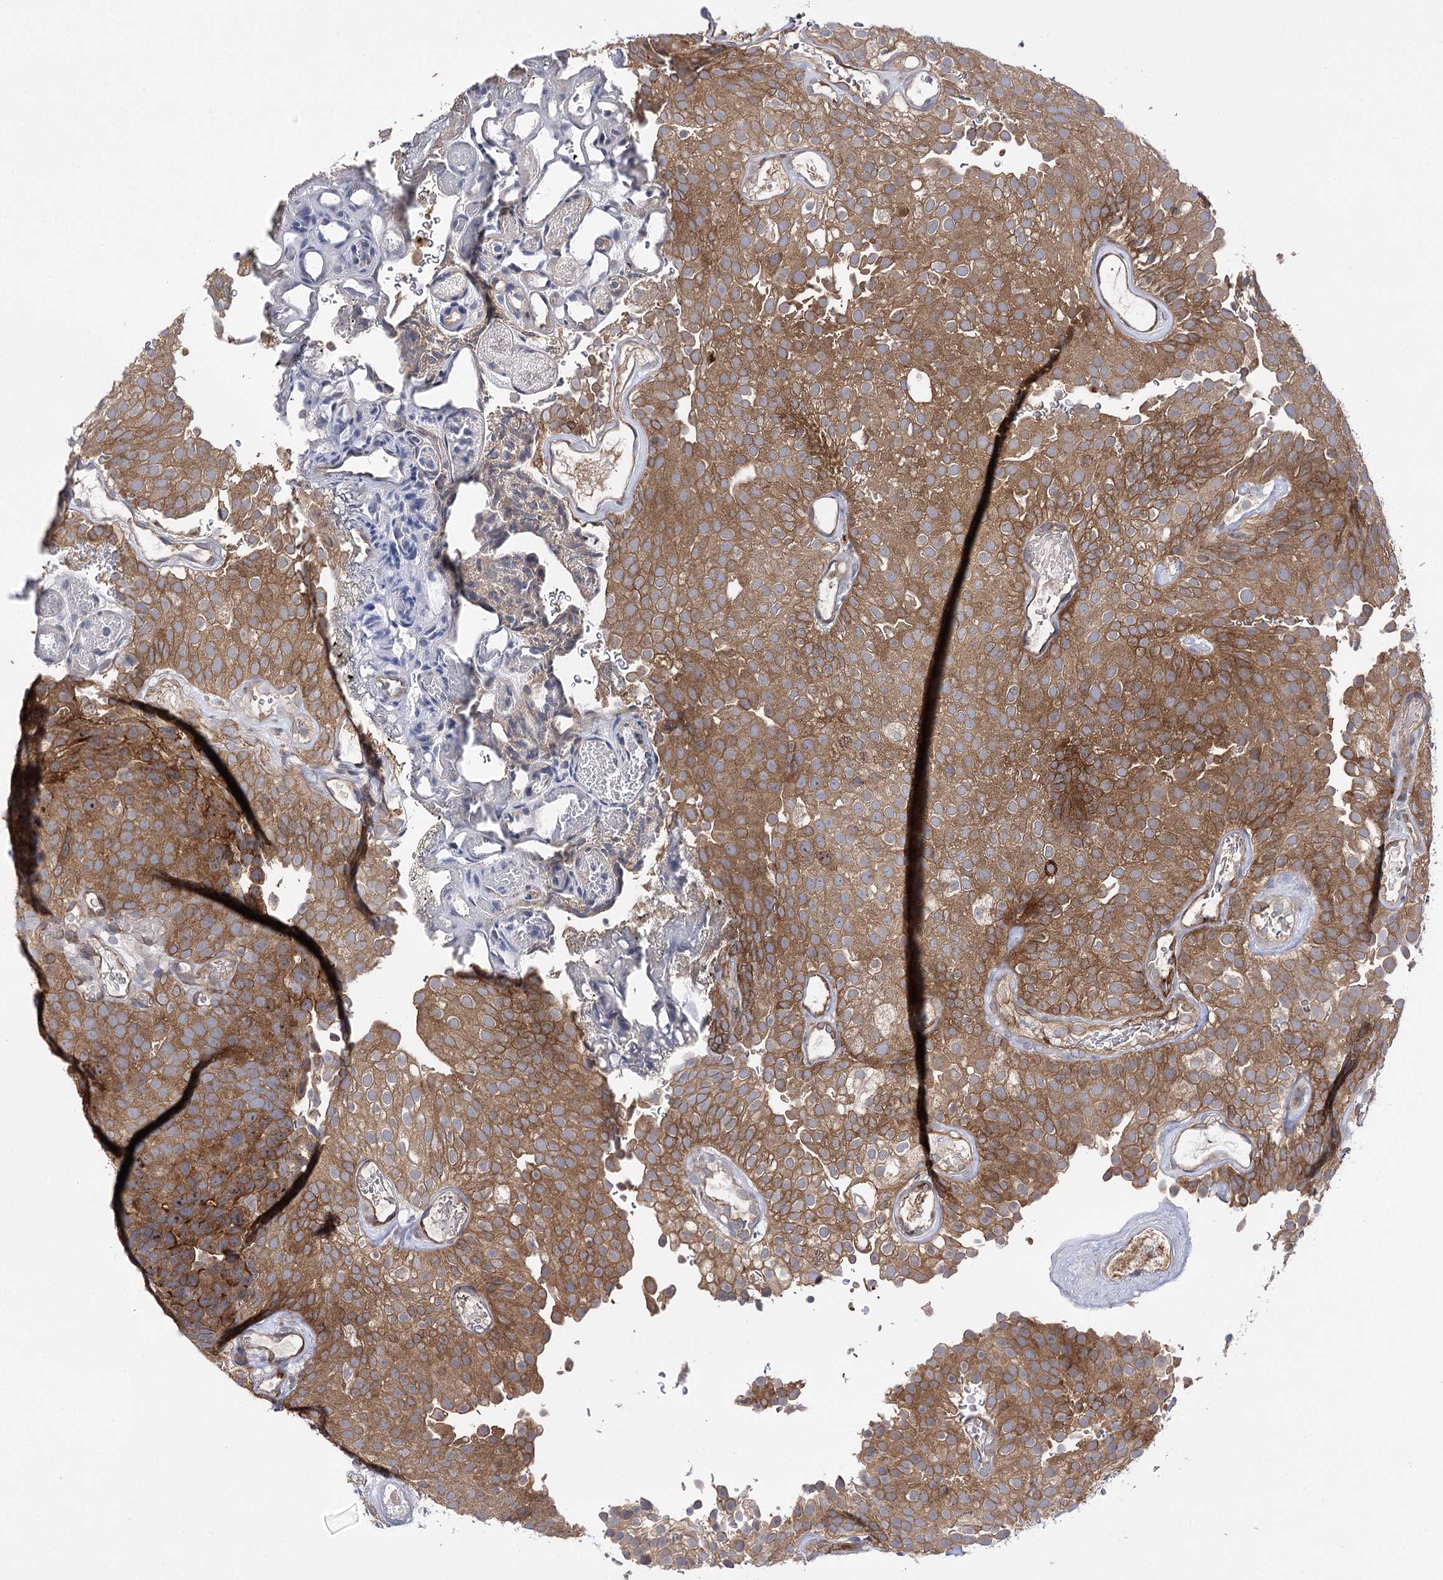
{"staining": {"intensity": "moderate", "quantity": ">75%", "location": "cytoplasmic/membranous"}, "tissue": "urothelial cancer", "cell_type": "Tumor cells", "image_type": "cancer", "snomed": [{"axis": "morphology", "description": "Urothelial carcinoma, Low grade"}, {"axis": "topography", "description": "Urinary bladder"}], "caption": "Urothelial cancer tissue shows moderate cytoplasmic/membranous positivity in about >75% of tumor cells", "gene": "BCR", "patient": {"sex": "male", "age": 78}}